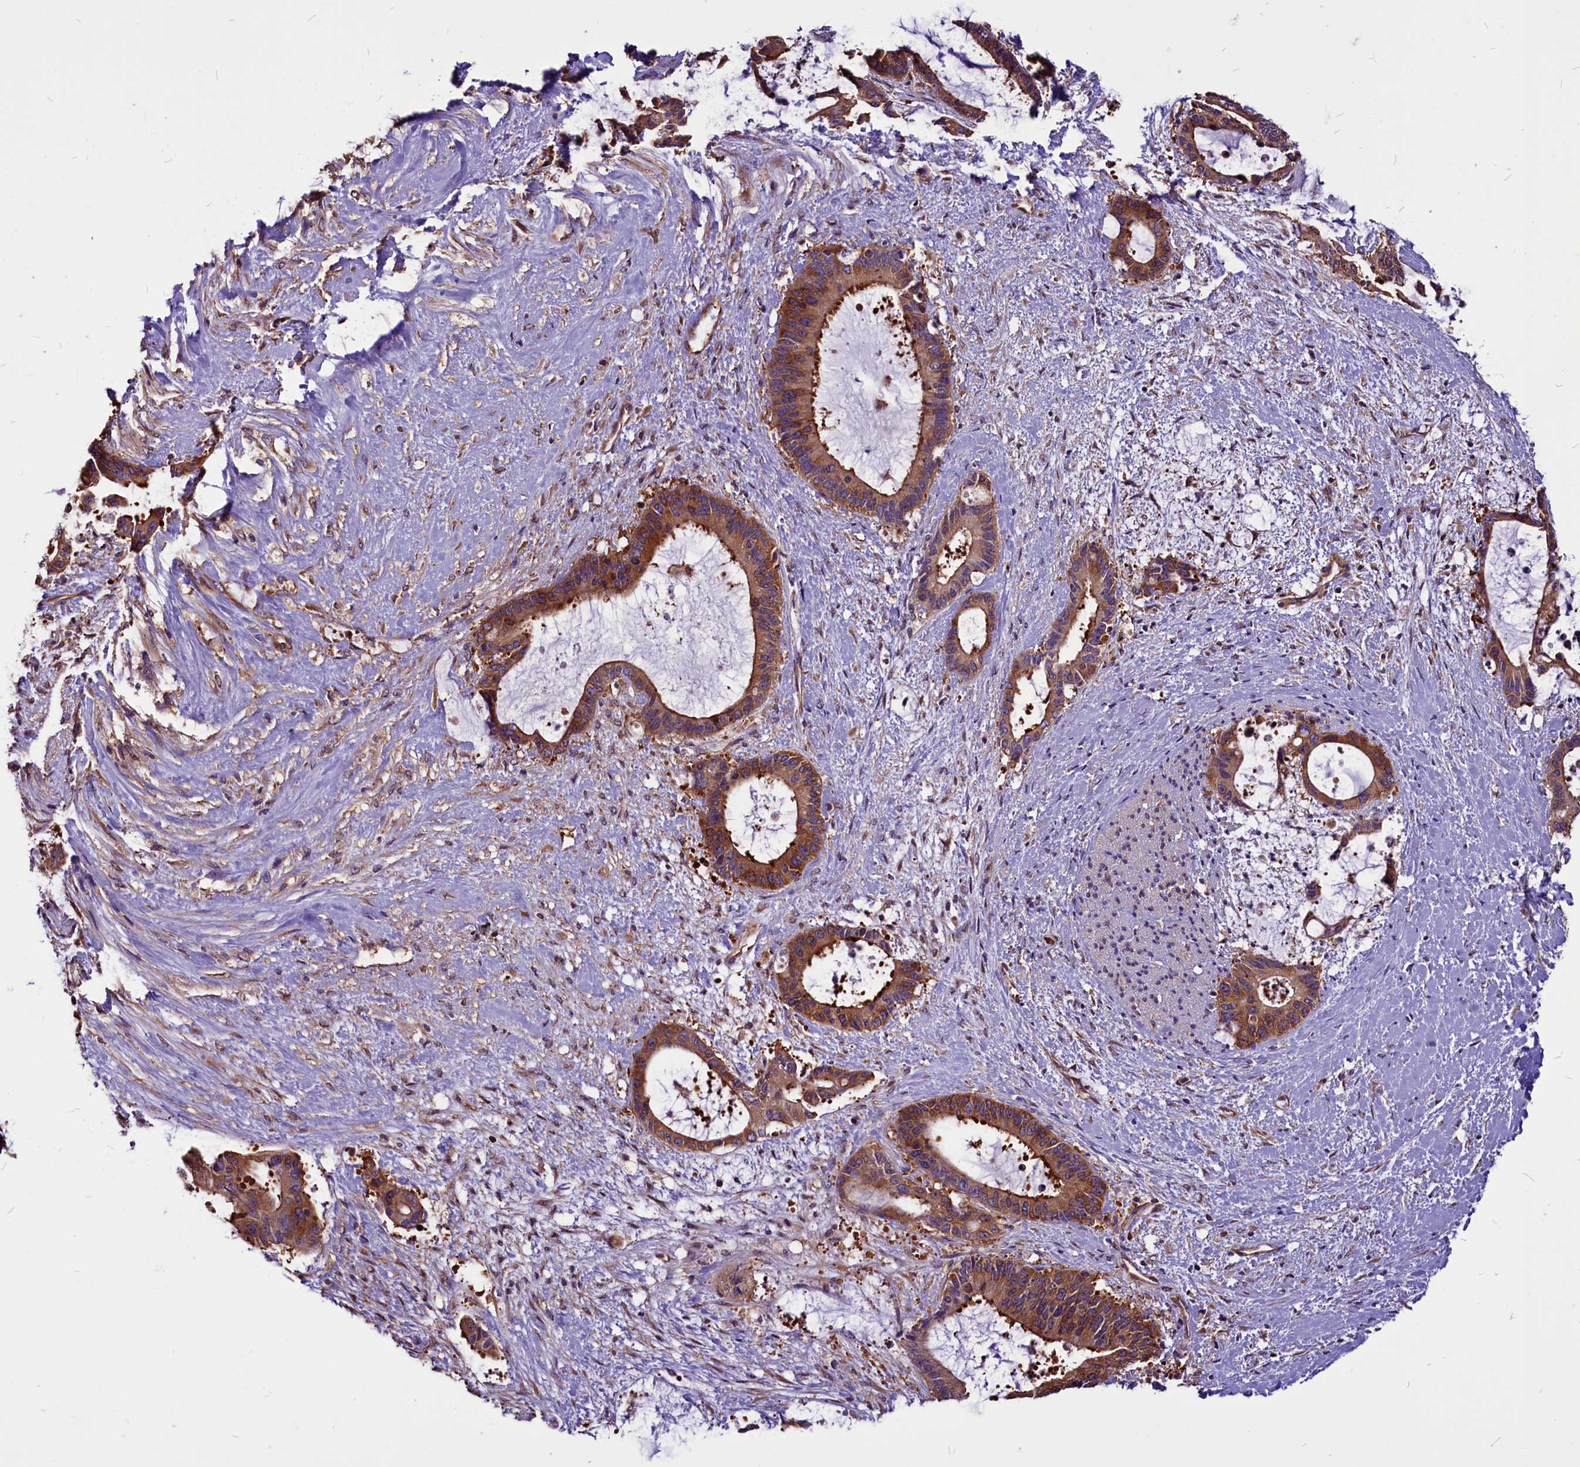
{"staining": {"intensity": "strong", "quantity": ">75%", "location": "cytoplasmic/membranous"}, "tissue": "liver cancer", "cell_type": "Tumor cells", "image_type": "cancer", "snomed": [{"axis": "morphology", "description": "Normal tissue, NOS"}, {"axis": "morphology", "description": "Cholangiocarcinoma"}, {"axis": "topography", "description": "Liver"}, {"axis": "topography", "description": "Peripheral nerve tissue"}], "caption": "Immunohistochemical staining of human liver cancer (cholangiocarcinoma) exhibits high levels of strong cytoplasmic/membranous protein positivity in about >75% of tumor cells.", "gene": "EIF3G", "patient": {"sex": "female", "age": 73}}